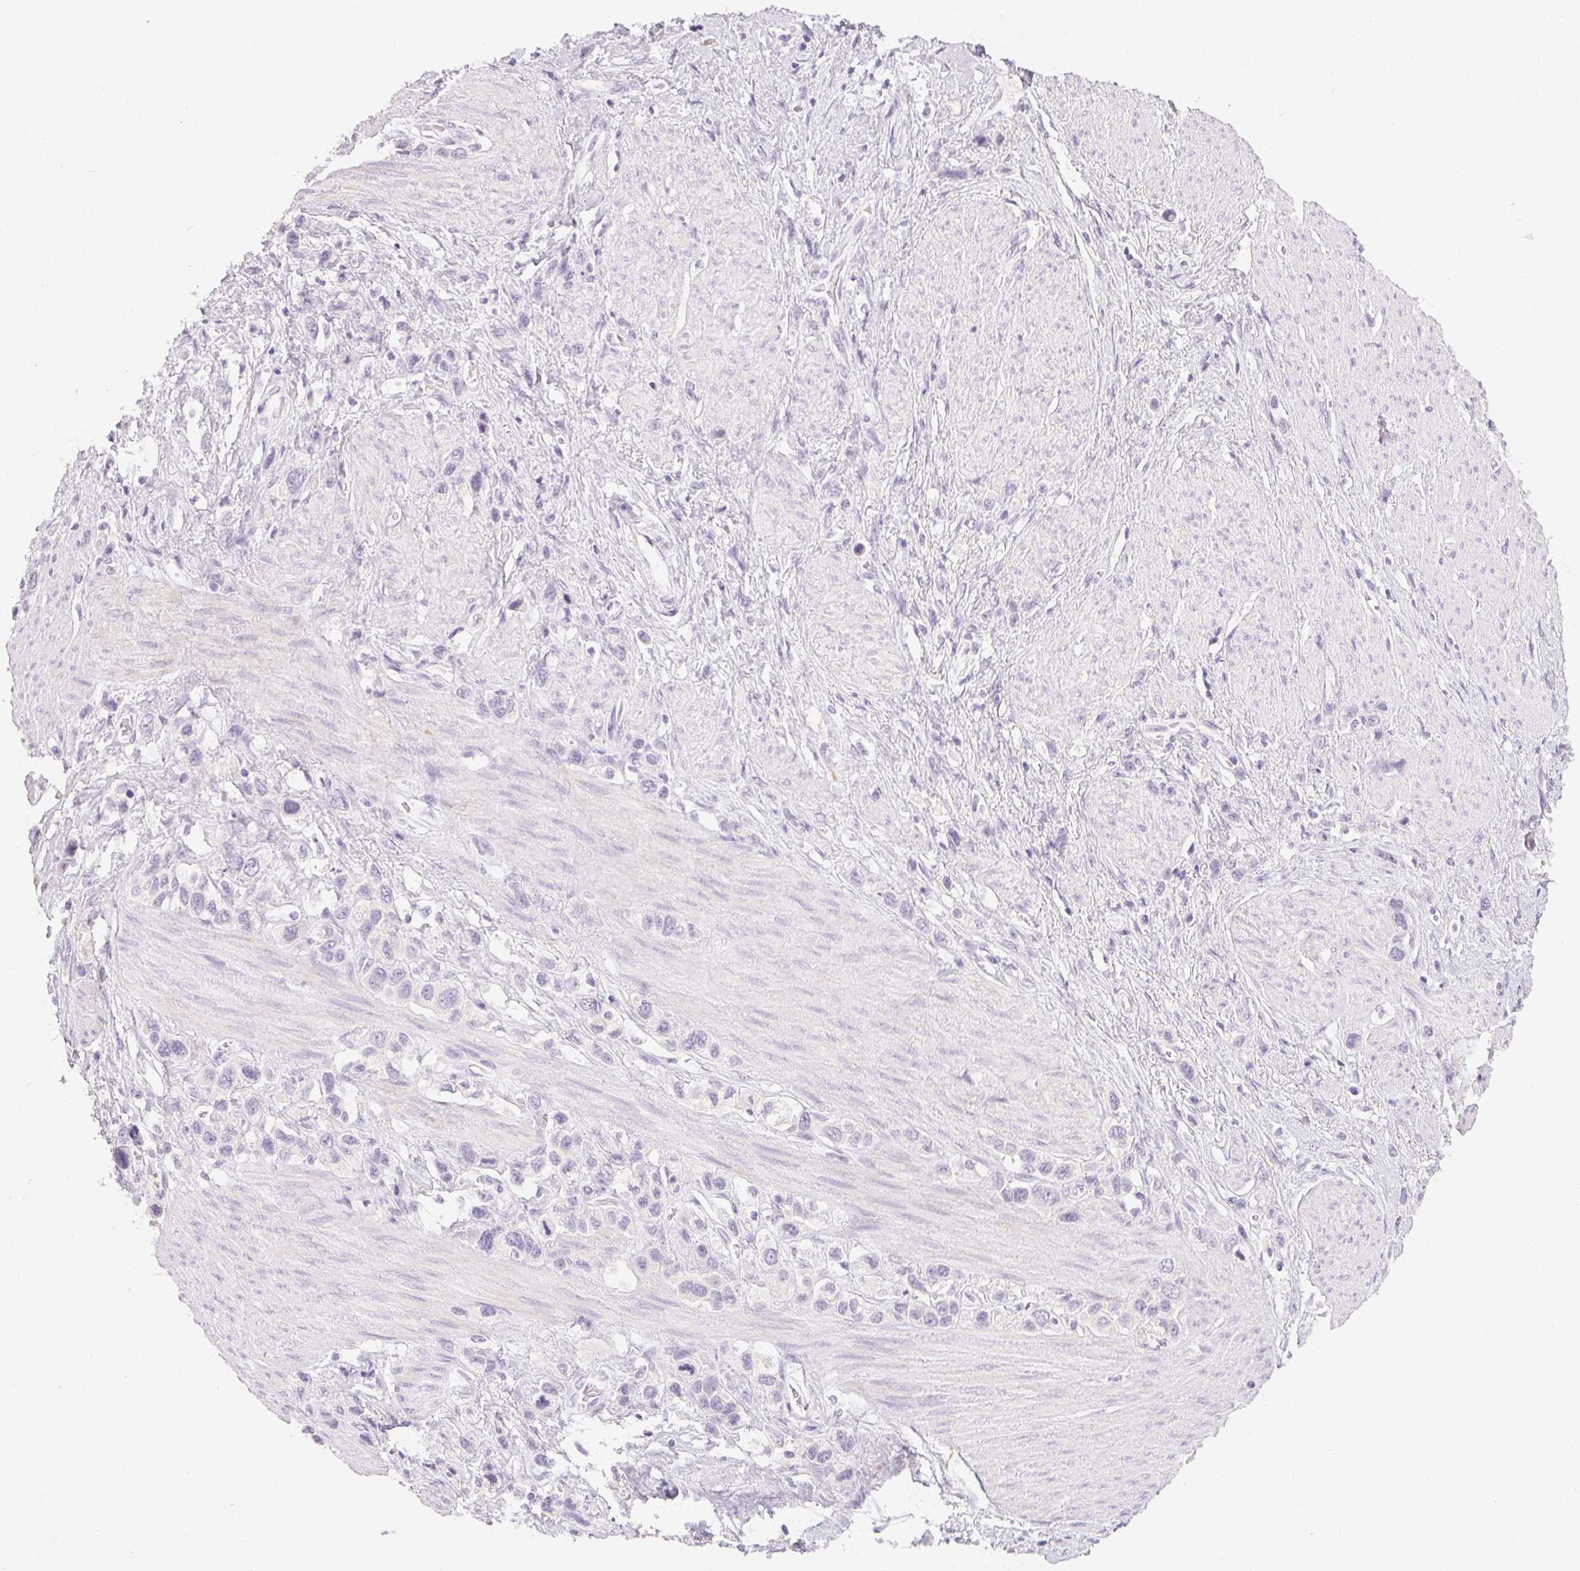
{"staining": {"intensity": "negative", "quantity": "none", "location": "none"}, "tissue": "stomach cancer", "cell_type": "Tumor cells", "image_type": "cancer", "snomed": [{"axis": "morphology", "description": "Adenocarcinoma, NOS"}, {"axis": "topography", "description": "Stomach"}], "caption": "Tumor cells show no significant positivity in stomach adenocarcinoma.", "gene": "MIOX", "patient": {"sex": "female", "age": 65}}